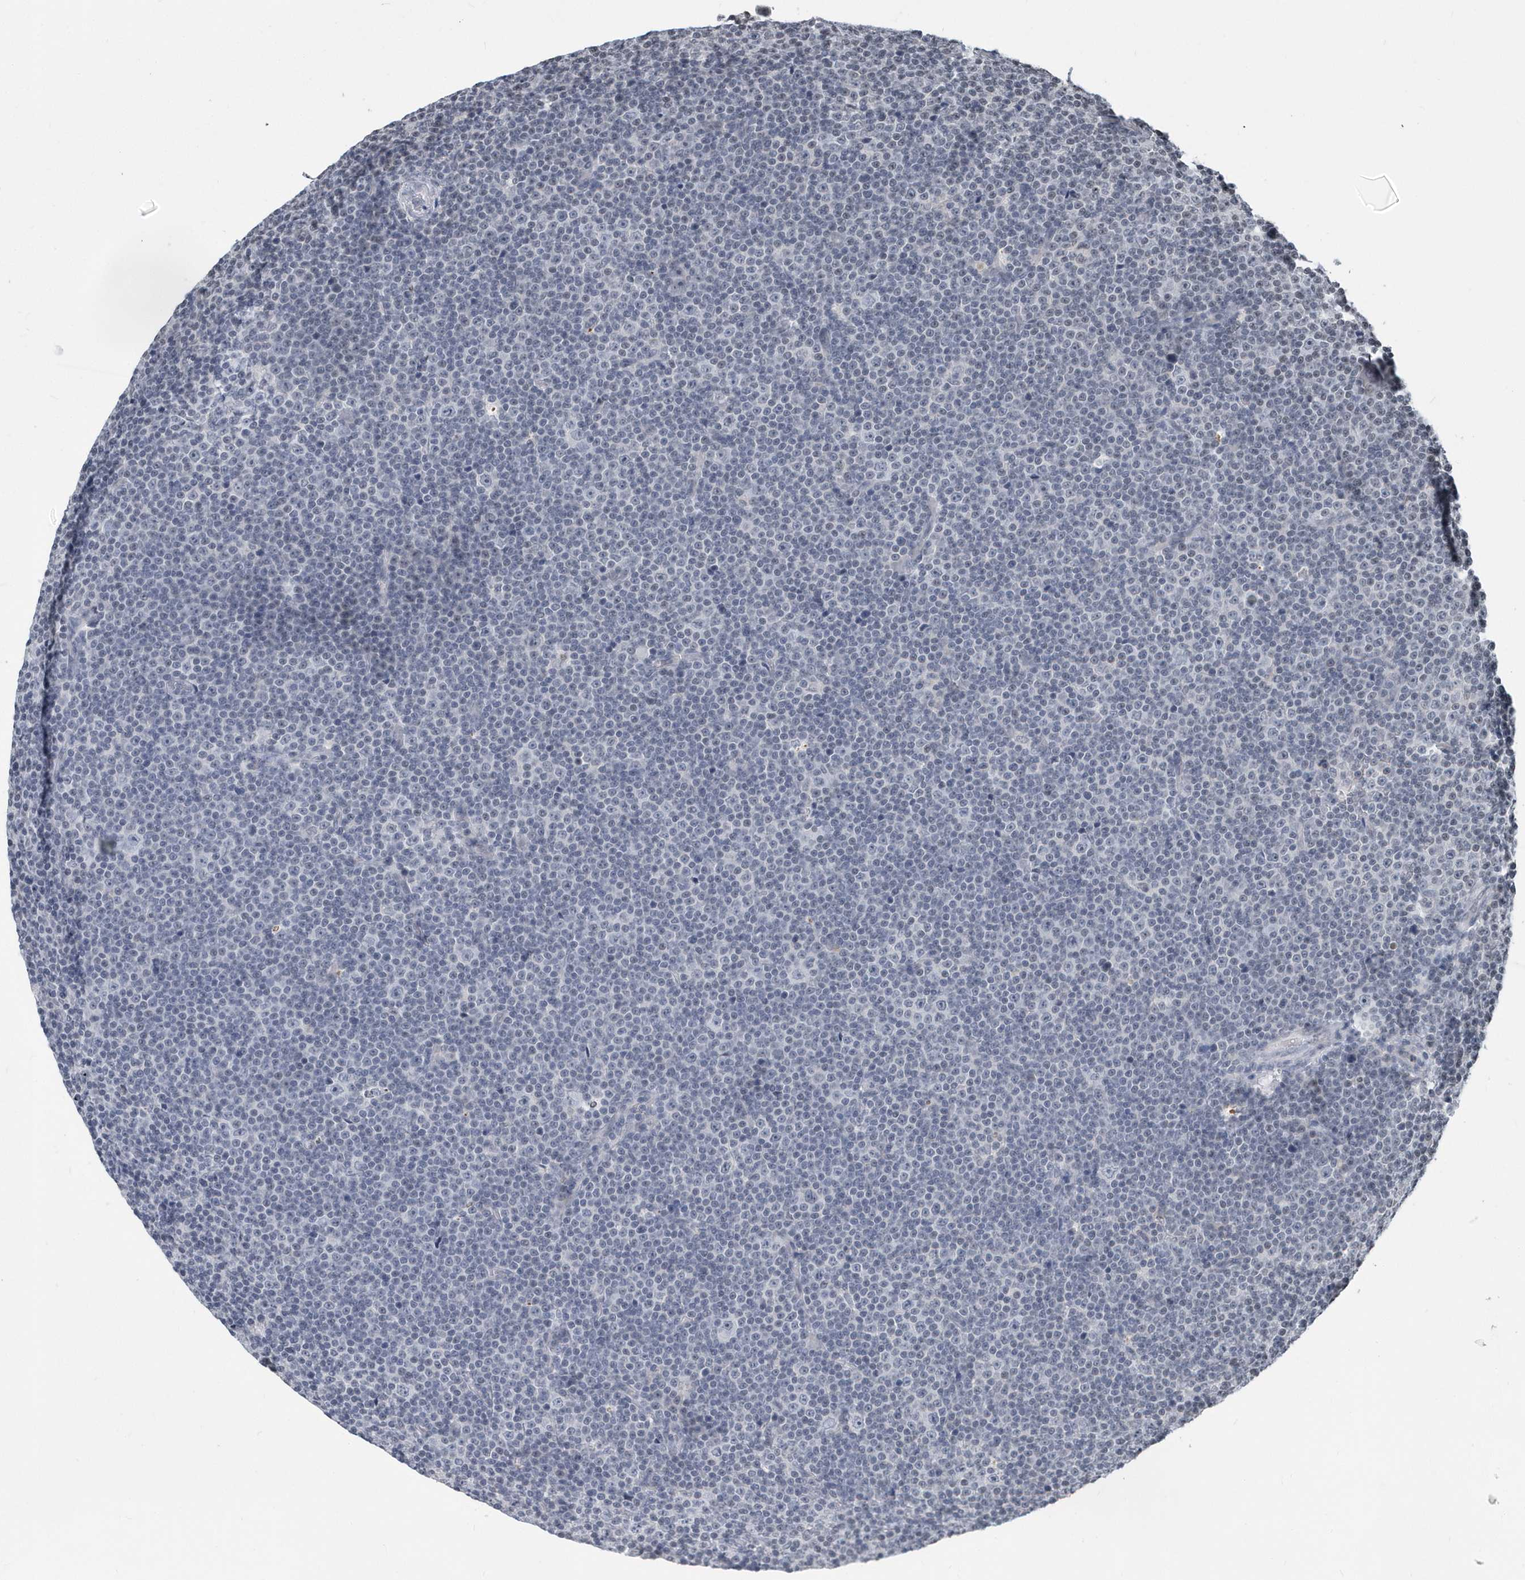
{"staining": {"intensity": "negative", "quantity": "none", "location": "none"}, "tissue": "lymphoma", "cell_type": "Tumor cells", "image_type": "cancer", "snomed": [{"axis": "morphology", "description": "Malignant lymphoma, non-Hodgkin's type, Low grade"}, {"axis": "topography", "description": "Lymph node"}], "caption": "Tumor cells are negative for brown protein staining in low-grade malignant lymphoma, non-Hodgkin's type.", "gene": "VWA5B2", "patient": {"sex": "female", "age": 67}}